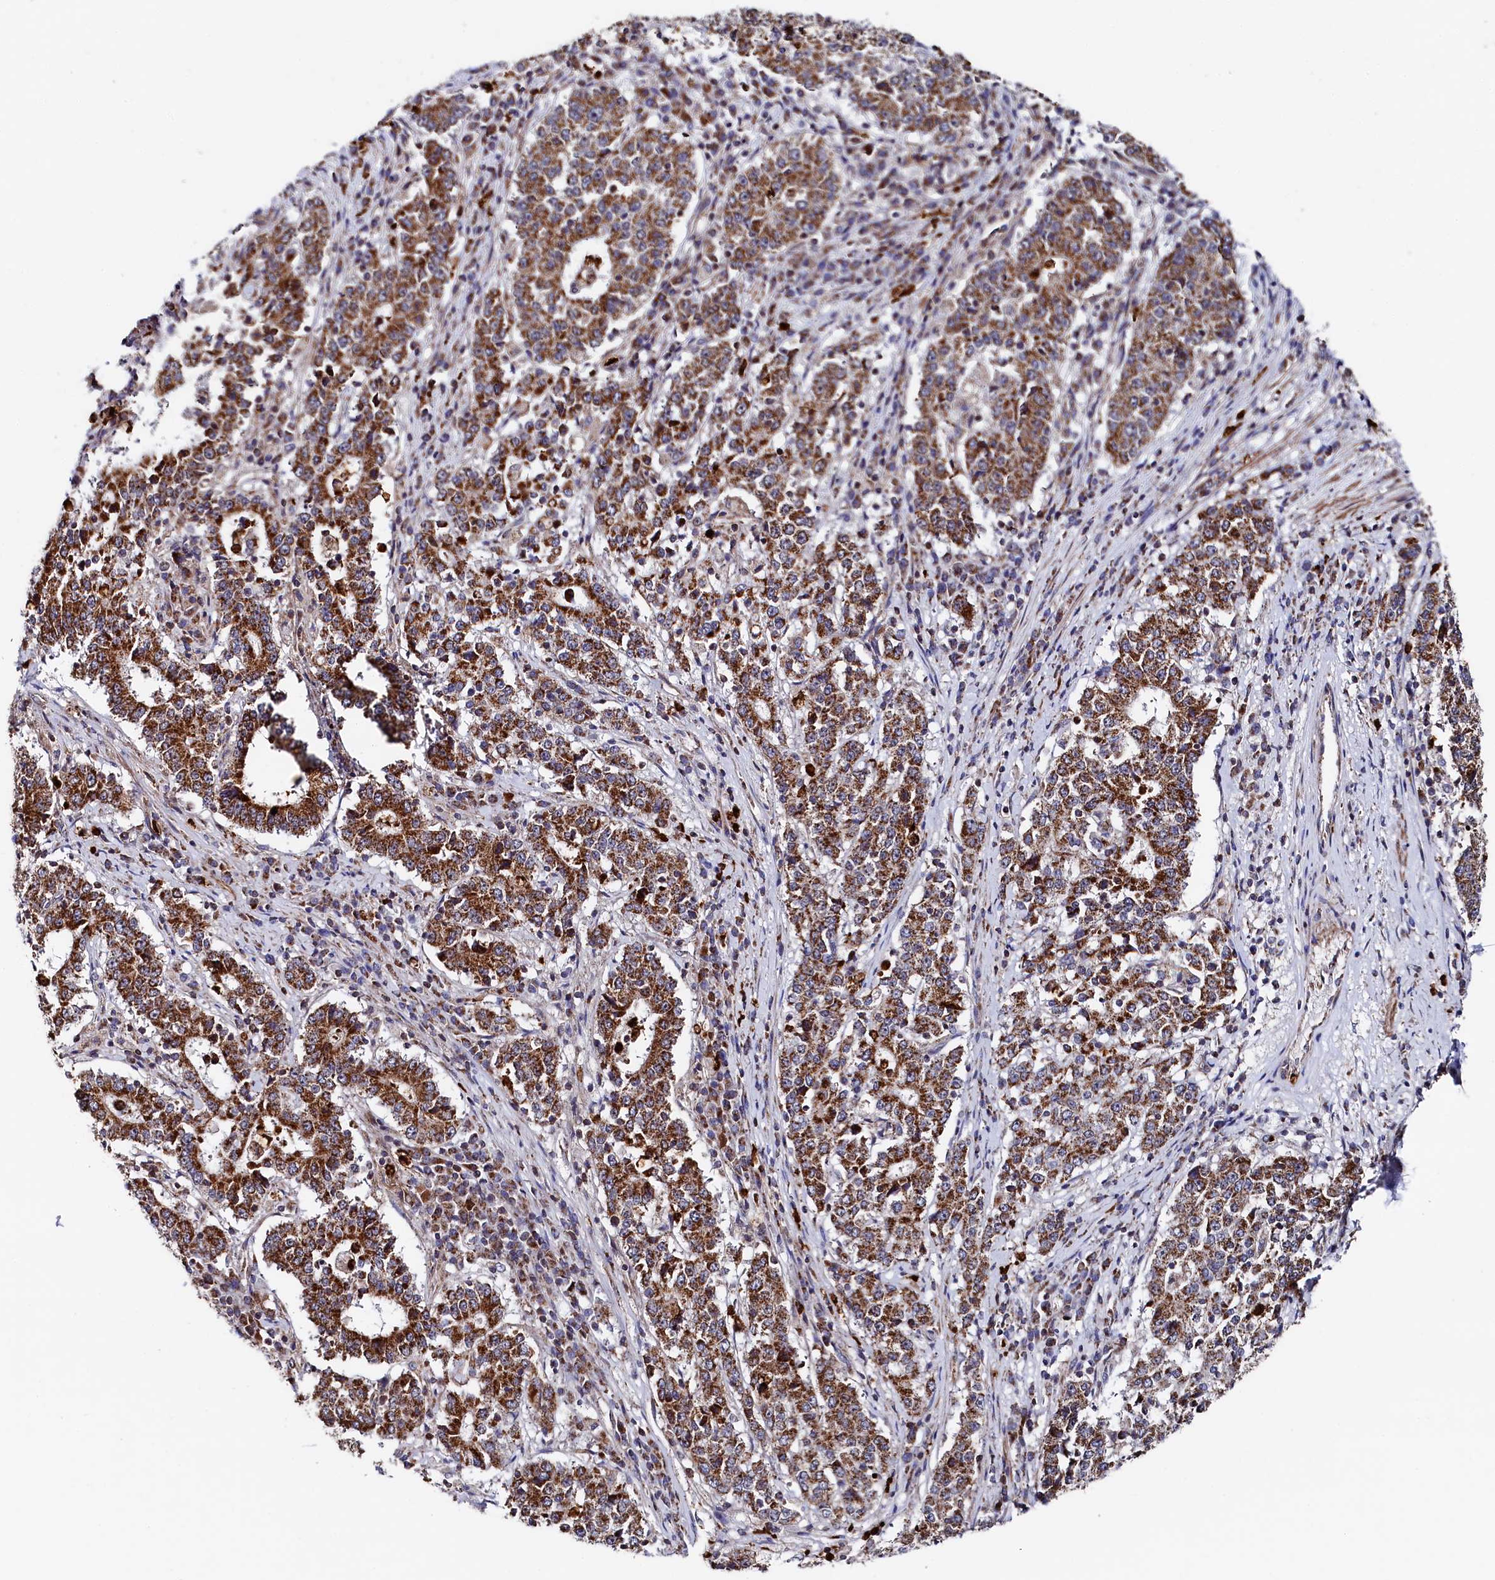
{"staining": {"intensity": "strong", "quantity": ">75%", "location": "cytoplasmic/membranous"}, "tissue": "stomach cancer", "cell_type": "Tumor cells", "image_type": "cancer", "snomed": [{"axis": "morphology", "description": "Adenocarcinoma, NOS"}, {"axis": "topography", "description": "Stomach"}], "caption": "This is a histology image of IHC staining of adenocarcinoma (stomach), which shows strong staining in the cytoplasmic/membranous of tumor cells.", "gene": "CHCHD1", "patient": {"sex": "male", "age": 59}}